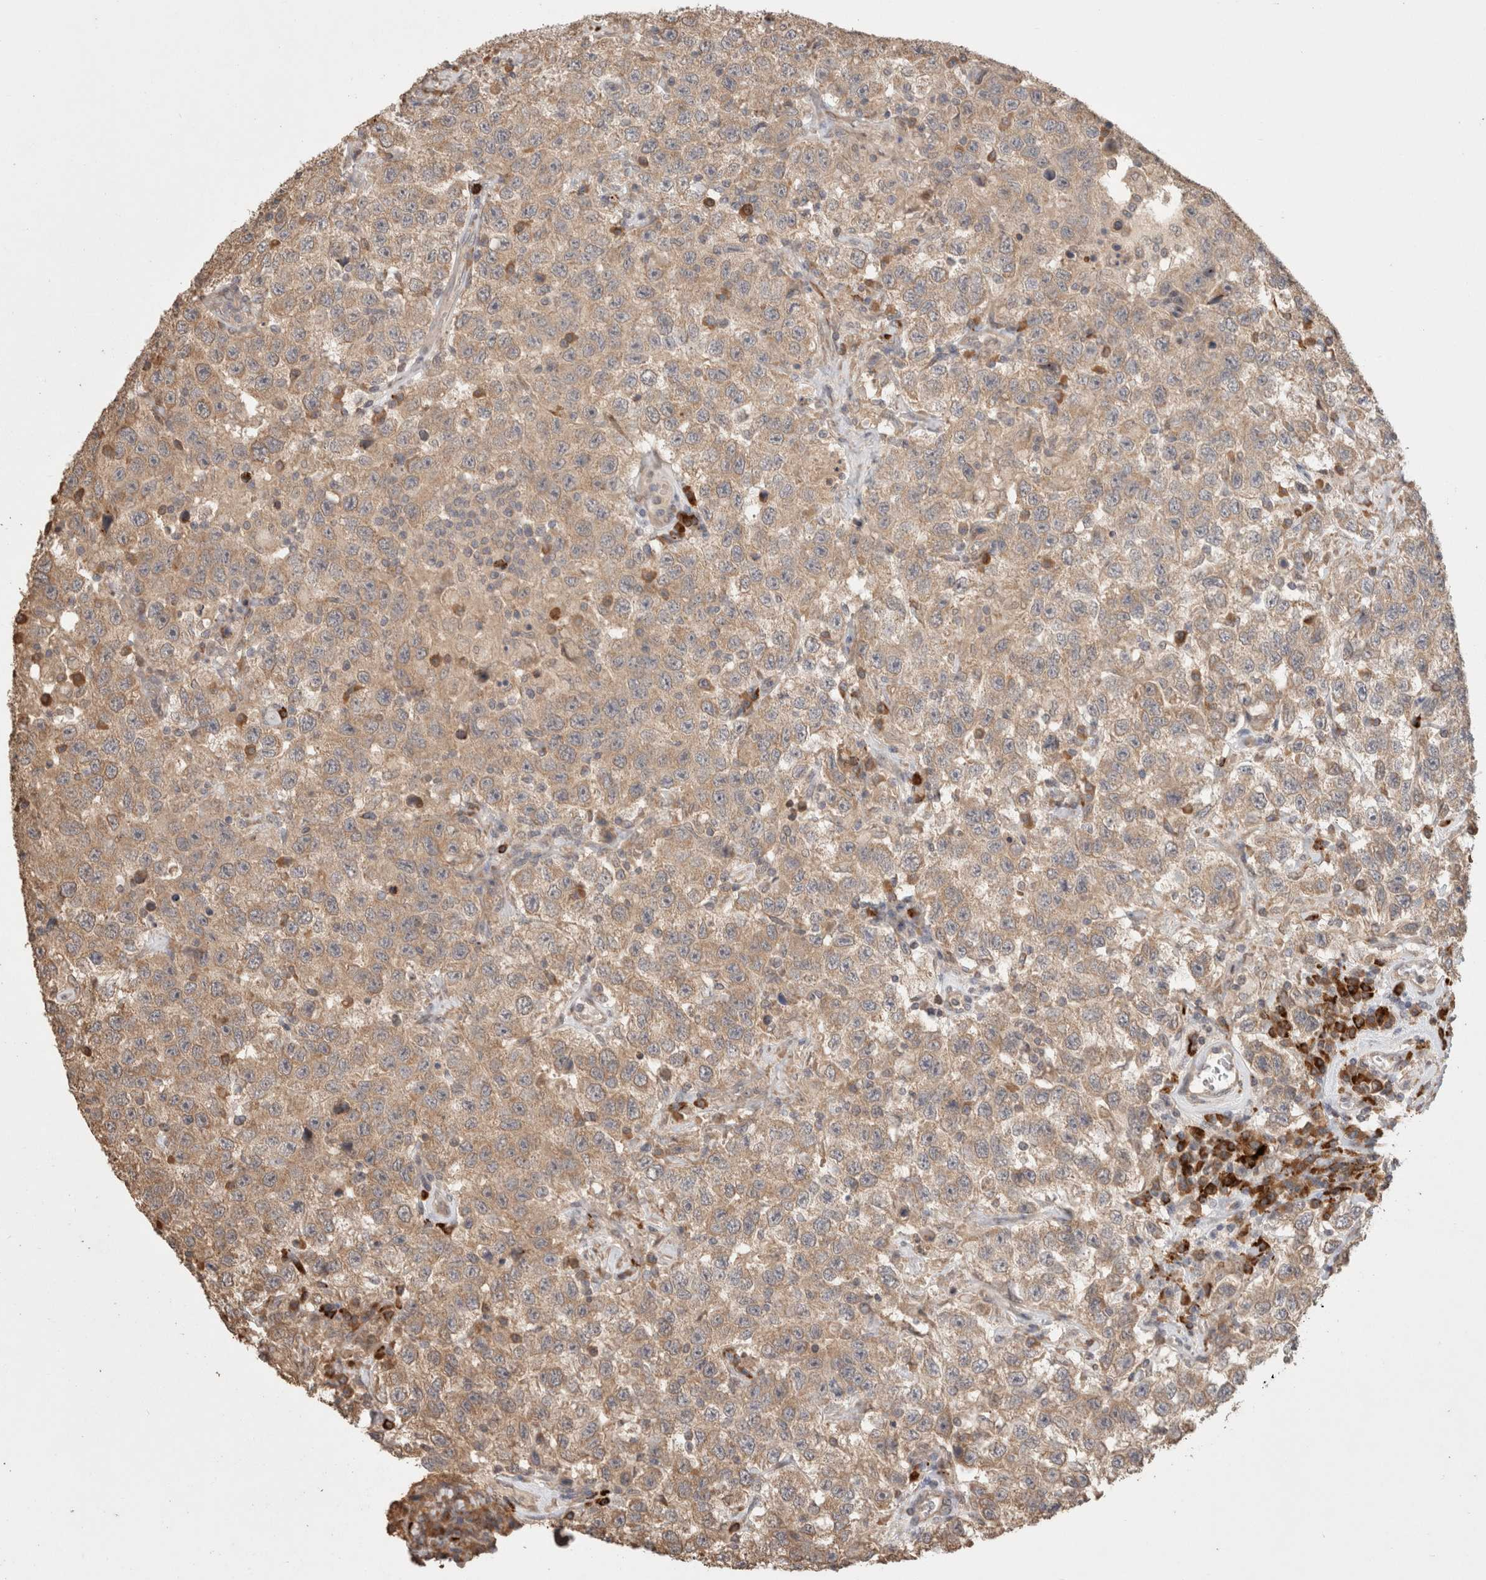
{"staining": {"intensity": "weak", "quantity": ">75%", "location": "cytoplasmic/membranous"}, "tissue": "testis cancer", "cell_type": "Tumor cells", "image_type": "cancer", "snomed": [{"axis": "morphology", "description": "Seminoma, NOS"}, {"axis": "topography", "description": "Testis"}], "caption": "IHC of testis seminoma demonstrates low levels of weak cytoplasmic/membranous positivity in approximately >75% of tumor cells.", "gene": "HROB", "patient": {"sex": "male", "age": 41}}